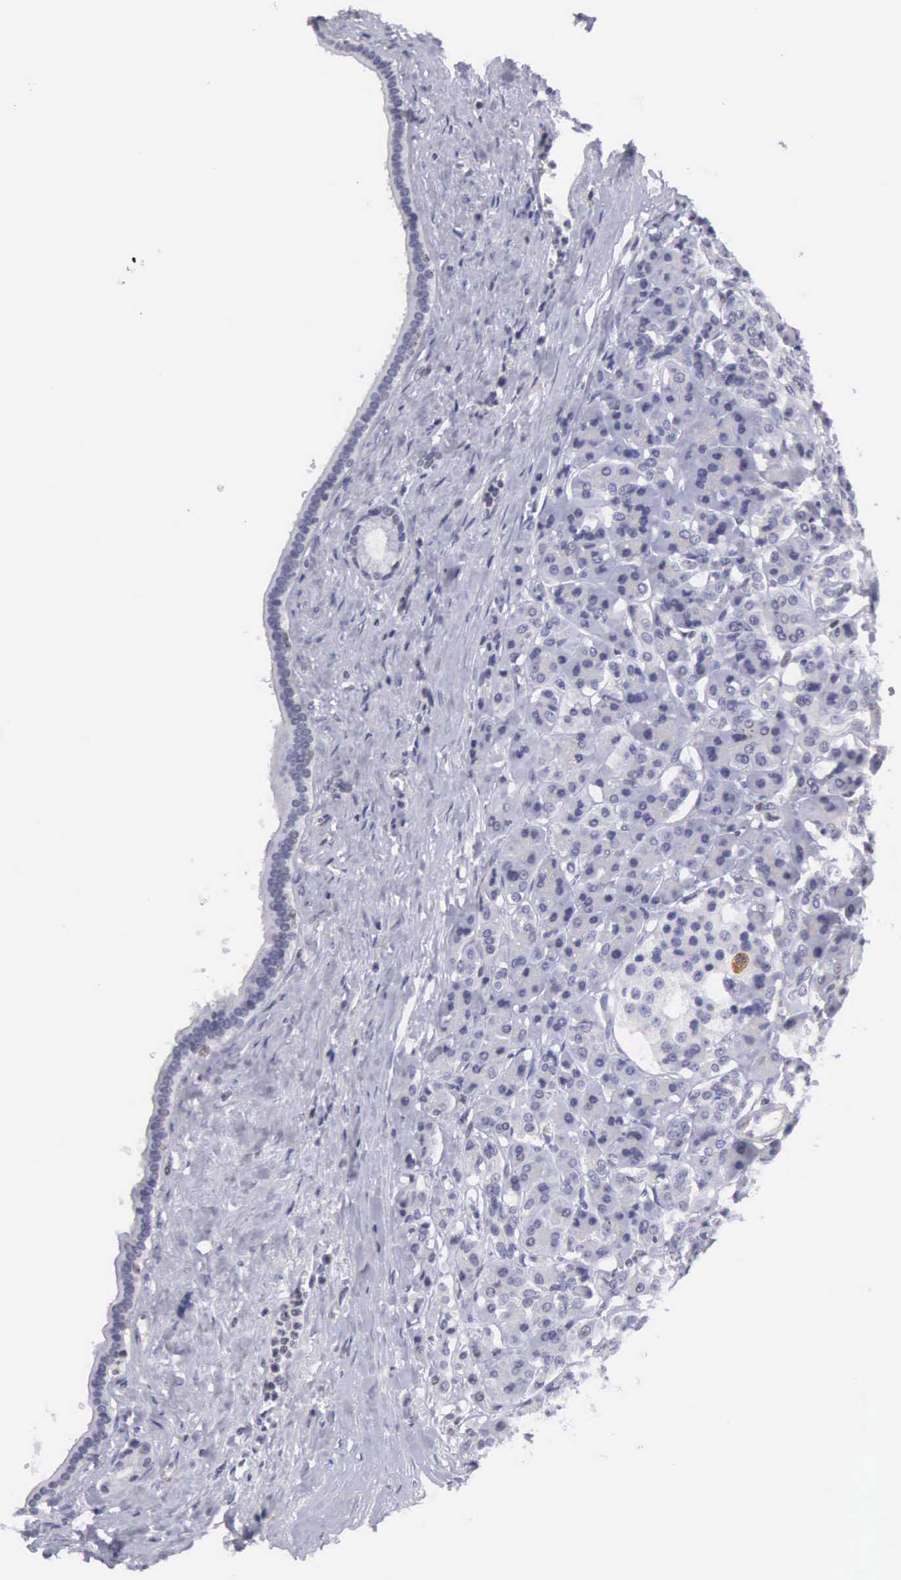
{"staining": {"intensity": "negative", "quantity": "none", "location": "none"}, "tissue": "pancreas", "cell_type": "Exocrine glandular cells", "image_type": "normal", "snomed": [{"axis": "morphology", "description": "Normal tissue, NOS"}, {"axis": "topography", "description": "Lymph node"}, {"axis": "topography", "description": "Pancreas"}], "caption": "IHC micrograph of benign human pancreas stained for a protein (brown), which shows no expression in exocrine glandular cells. Brightfield microscopy of IHC stained with DAB (3,3'-diaminobenzidine) (brown) and hematoxylin (blue), captured at high magnification.", "gene": "ETV6", "patient": {"sex": "male", "age": 59}}